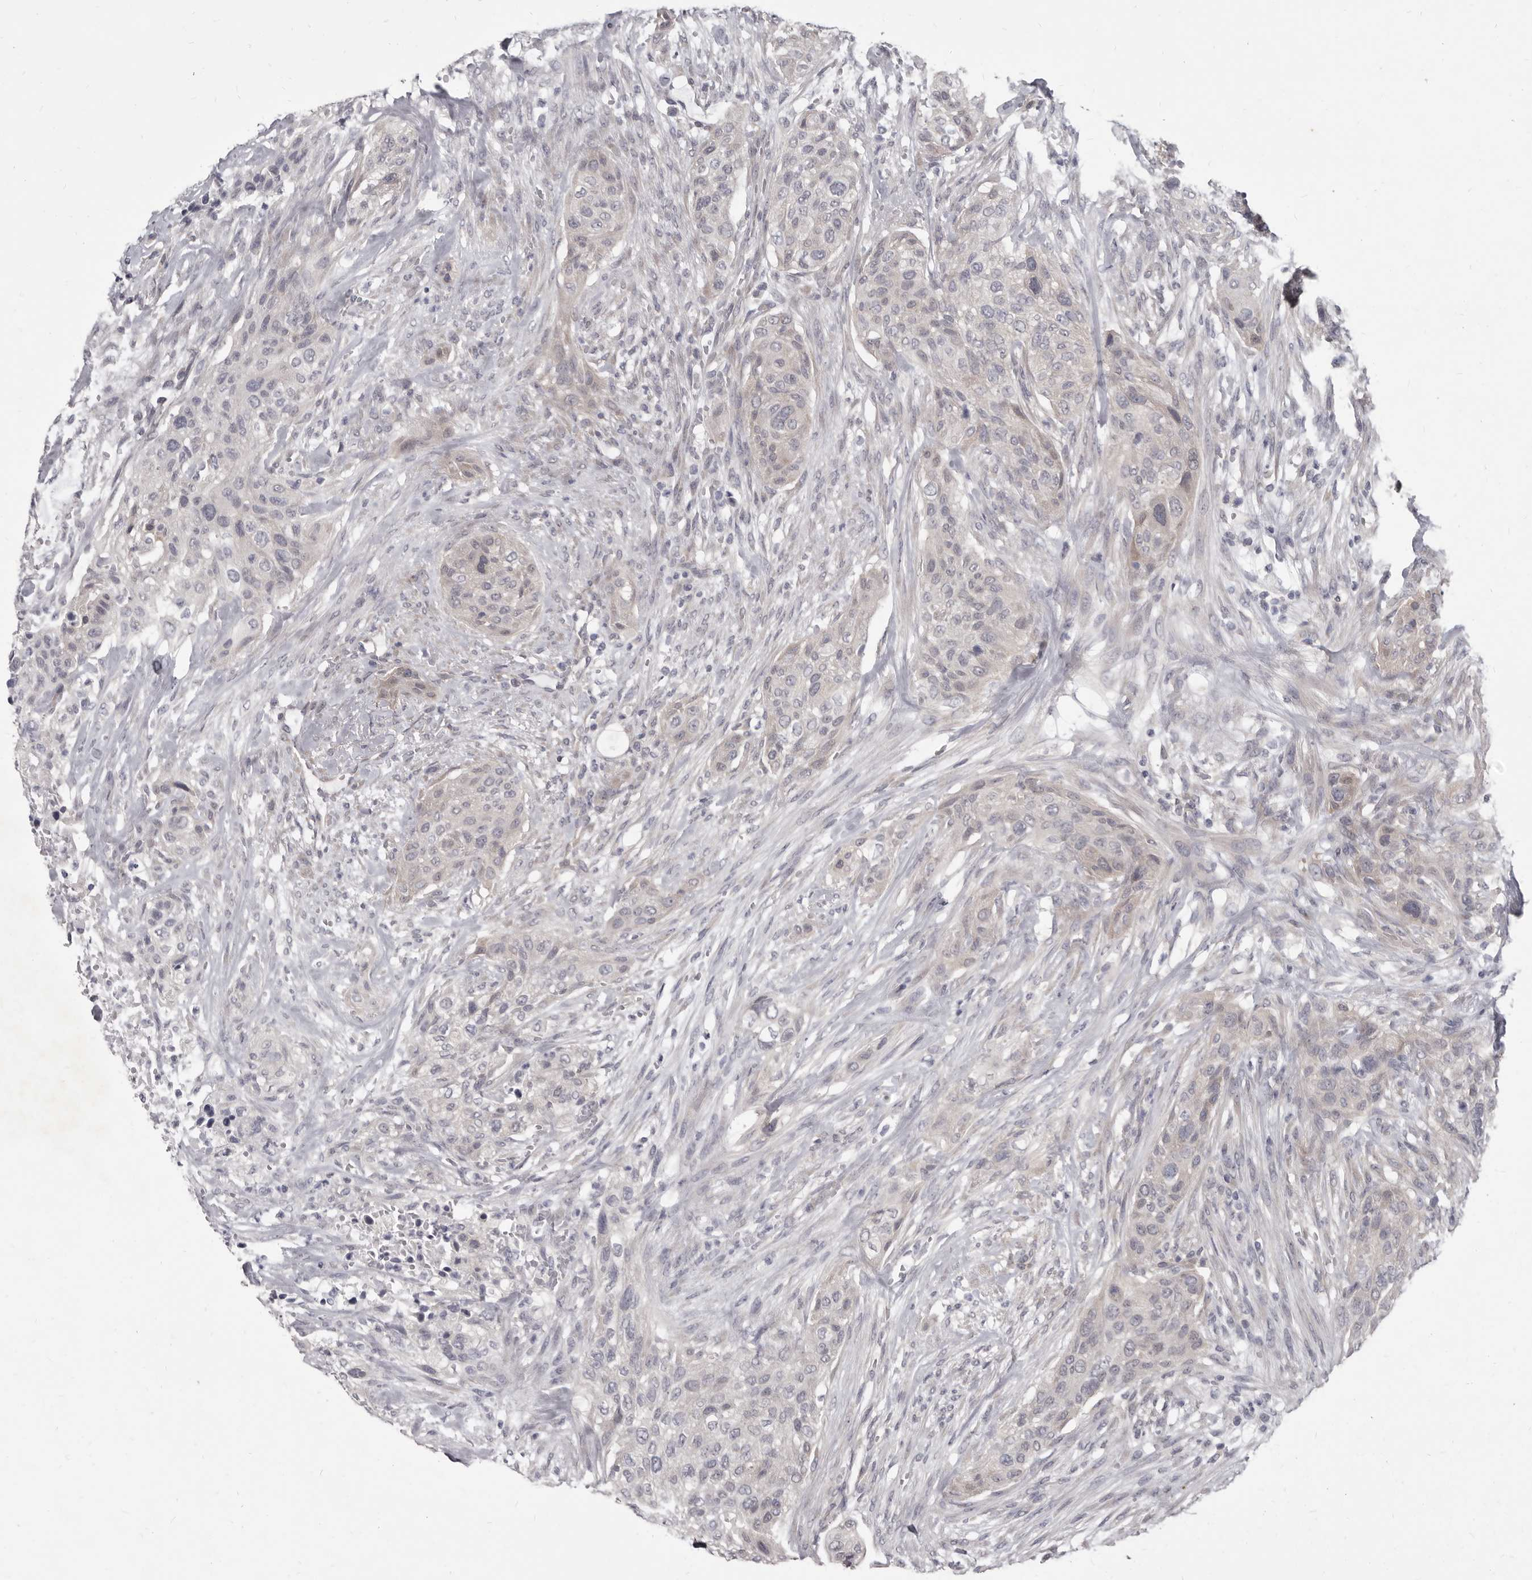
{"staining": {"intensity": "negative", "quantity": "none", "location": "none"}, "tissue": "urothelial cancer", "cell_type": "Tumor cells", "image_type": "cancer", "snomed": [{"axis": "morphology", "description": "Urothelial carcinoma, High grade"}, {"axis": "topography", "description": "Urinary bladder"}], "caption": "There is no significant expression in tumor cells of urothelial carcinoma (high-grade).", "gene": "GSK3B", "patient": {"sex": "male", "age": 35}}